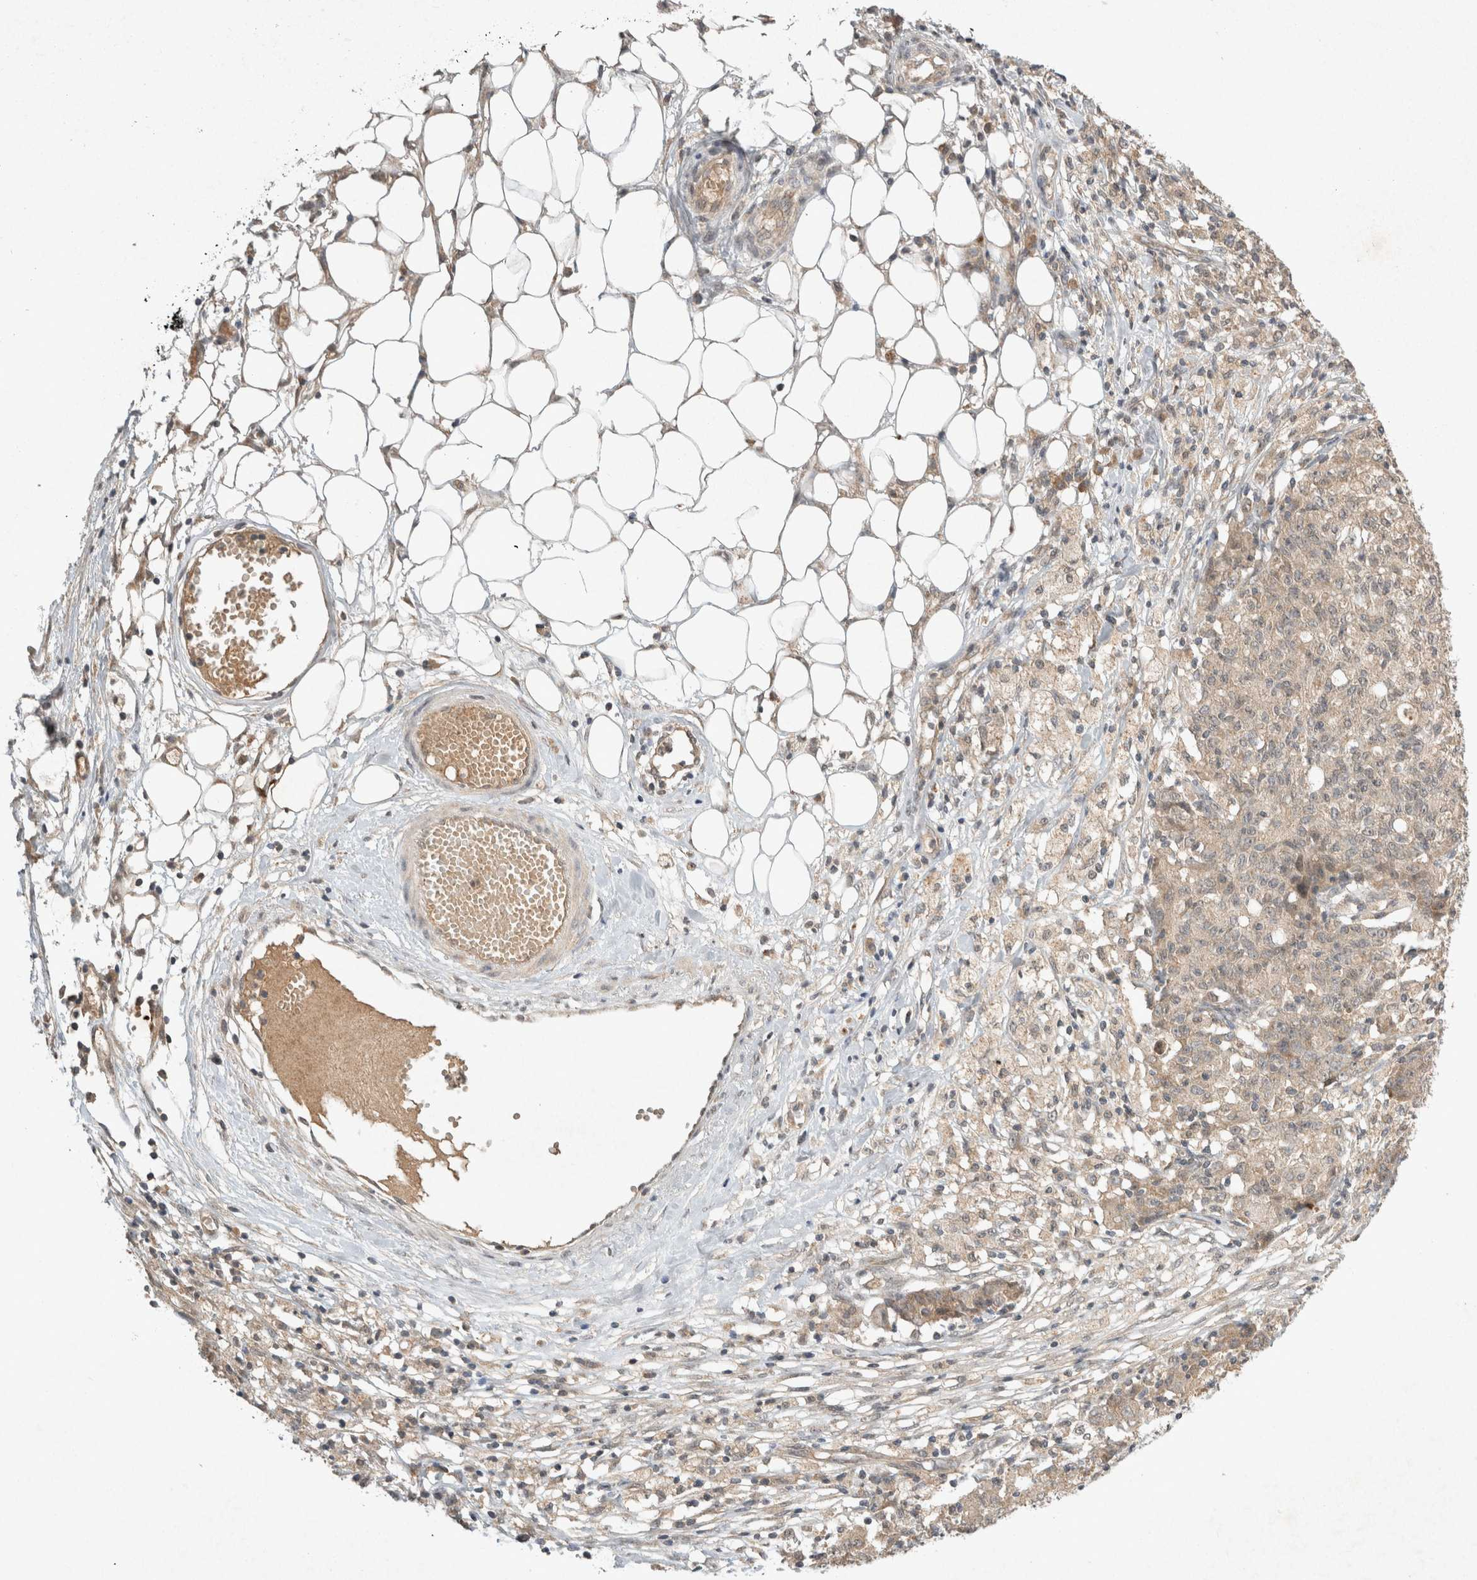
{"staining": {"intensity": "weak", "quantity": ">75%", "location": "cytoplasmic/membranous"}, "tissue": "ovarian cancer", "cell_type": "Tumor cells", "image_type": "cancer", "snomed": [{"axis": "morphology", "description": "Carcinoma, endometroid"}, {"axis": "topography", "description": "Ovary"}], "caption": "Approximately >75% of tumor cells in human endometroid carcinoma (ovarian) exhibit weak cytoplasmic/membranous protein staining as visualized by brown immunohistochemical staining.", "gene": "LOXL2", "patient": {"sex": "female", "age": 42}}